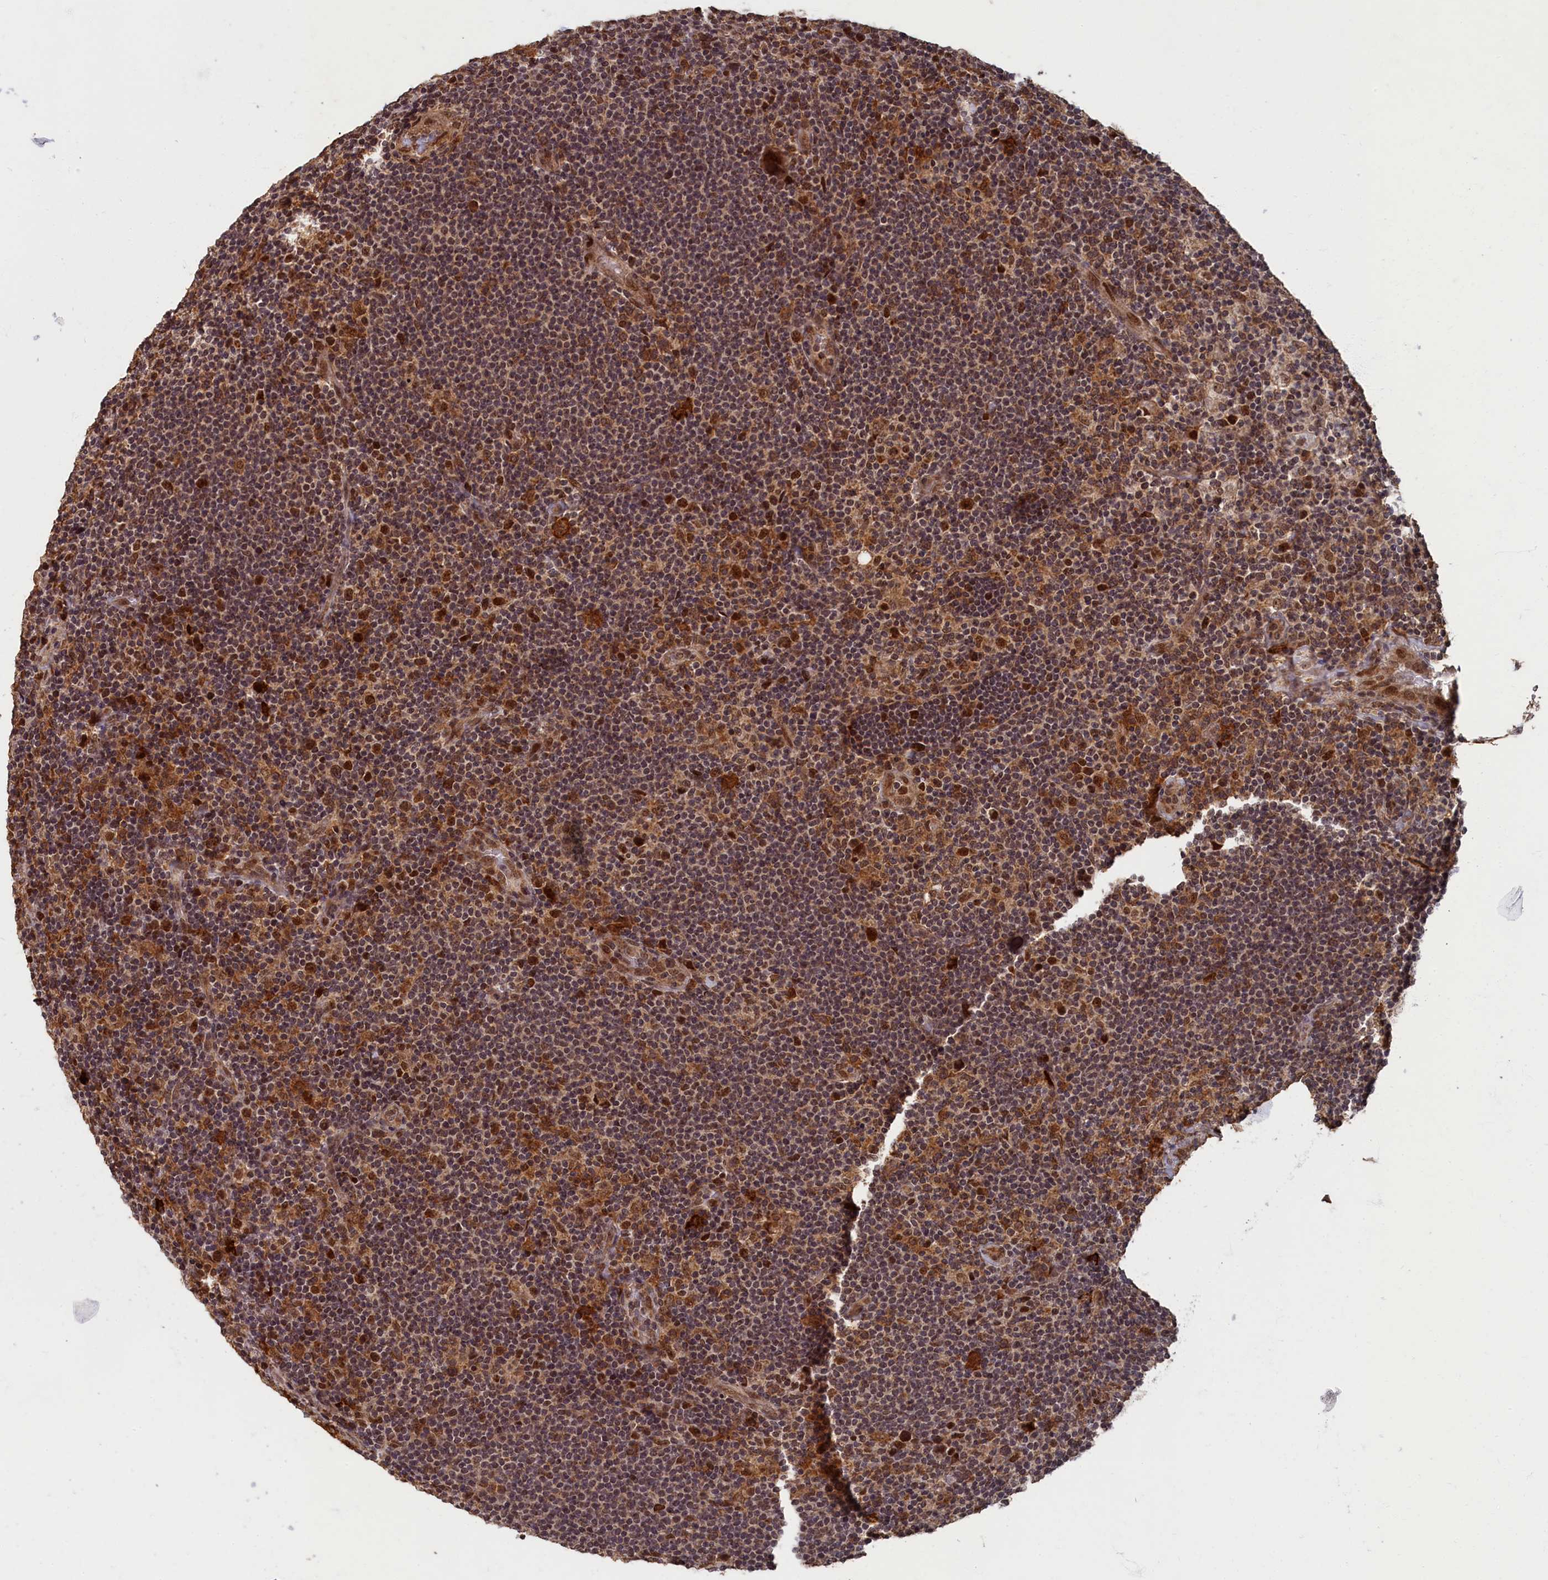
{"staining": {"intensity": "moderate", "quantity": ">75%", "location": "cytoplasmic/membranous,nuclear"}, "tissue": "lymphoma", "cell_type": "Tumor cells", "image_type": "cancer", "snomed": [{"axis": "morphology", "description": "Hodgkin's disease, NOS"}, {"axis": "topography", "description": "Lymph node"}], "caption": "An image of lymphoma stained for a protein shows moderate cytoplasmic/membranous and nuclear brown staining in tumor cells.", "gene": "BRCA1", "patient": {"sex": "female", "age": 57}}